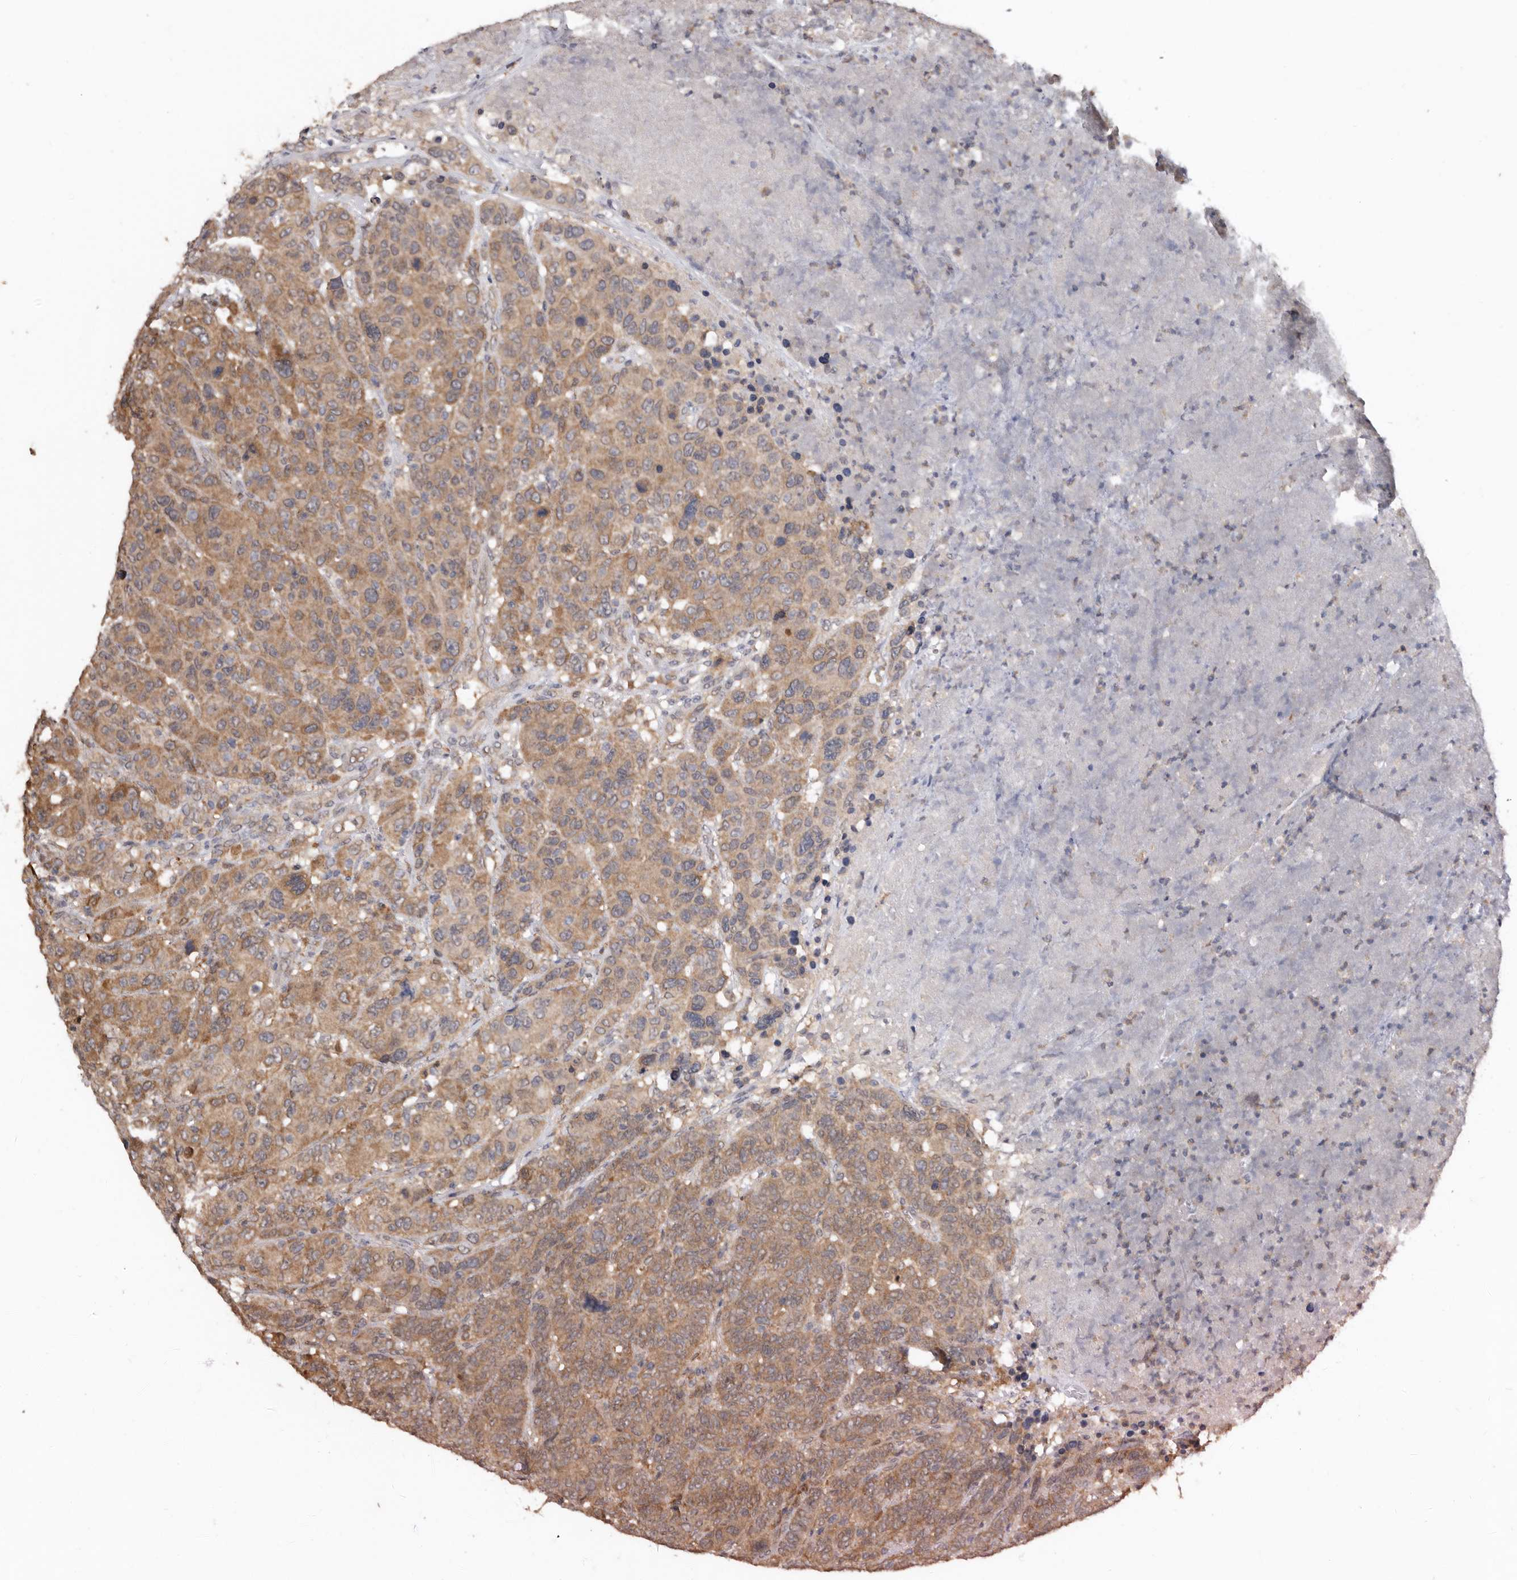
{"staining": {"intensity": "moderate", "quantity": ">75%", "location": "cytoplasmic/membranous"}, "tissue": "breast cancer", "cell_type": "Tumor cells", "image_type": "cancer", "snomed": [{"axis": "morphology", "description": "Duct carcinoma"}, {"axis": "topography", "description": "Breast"}], "caption": "Tumor cells demonstrate medium levels of moderate cytoplasmic/membranous staining in approximately >75% of cells in human breast cancer (infiltrating ductal carcinoma).", "gene": "RSPO2", "patient": {"sex": "female", "age": 37}}